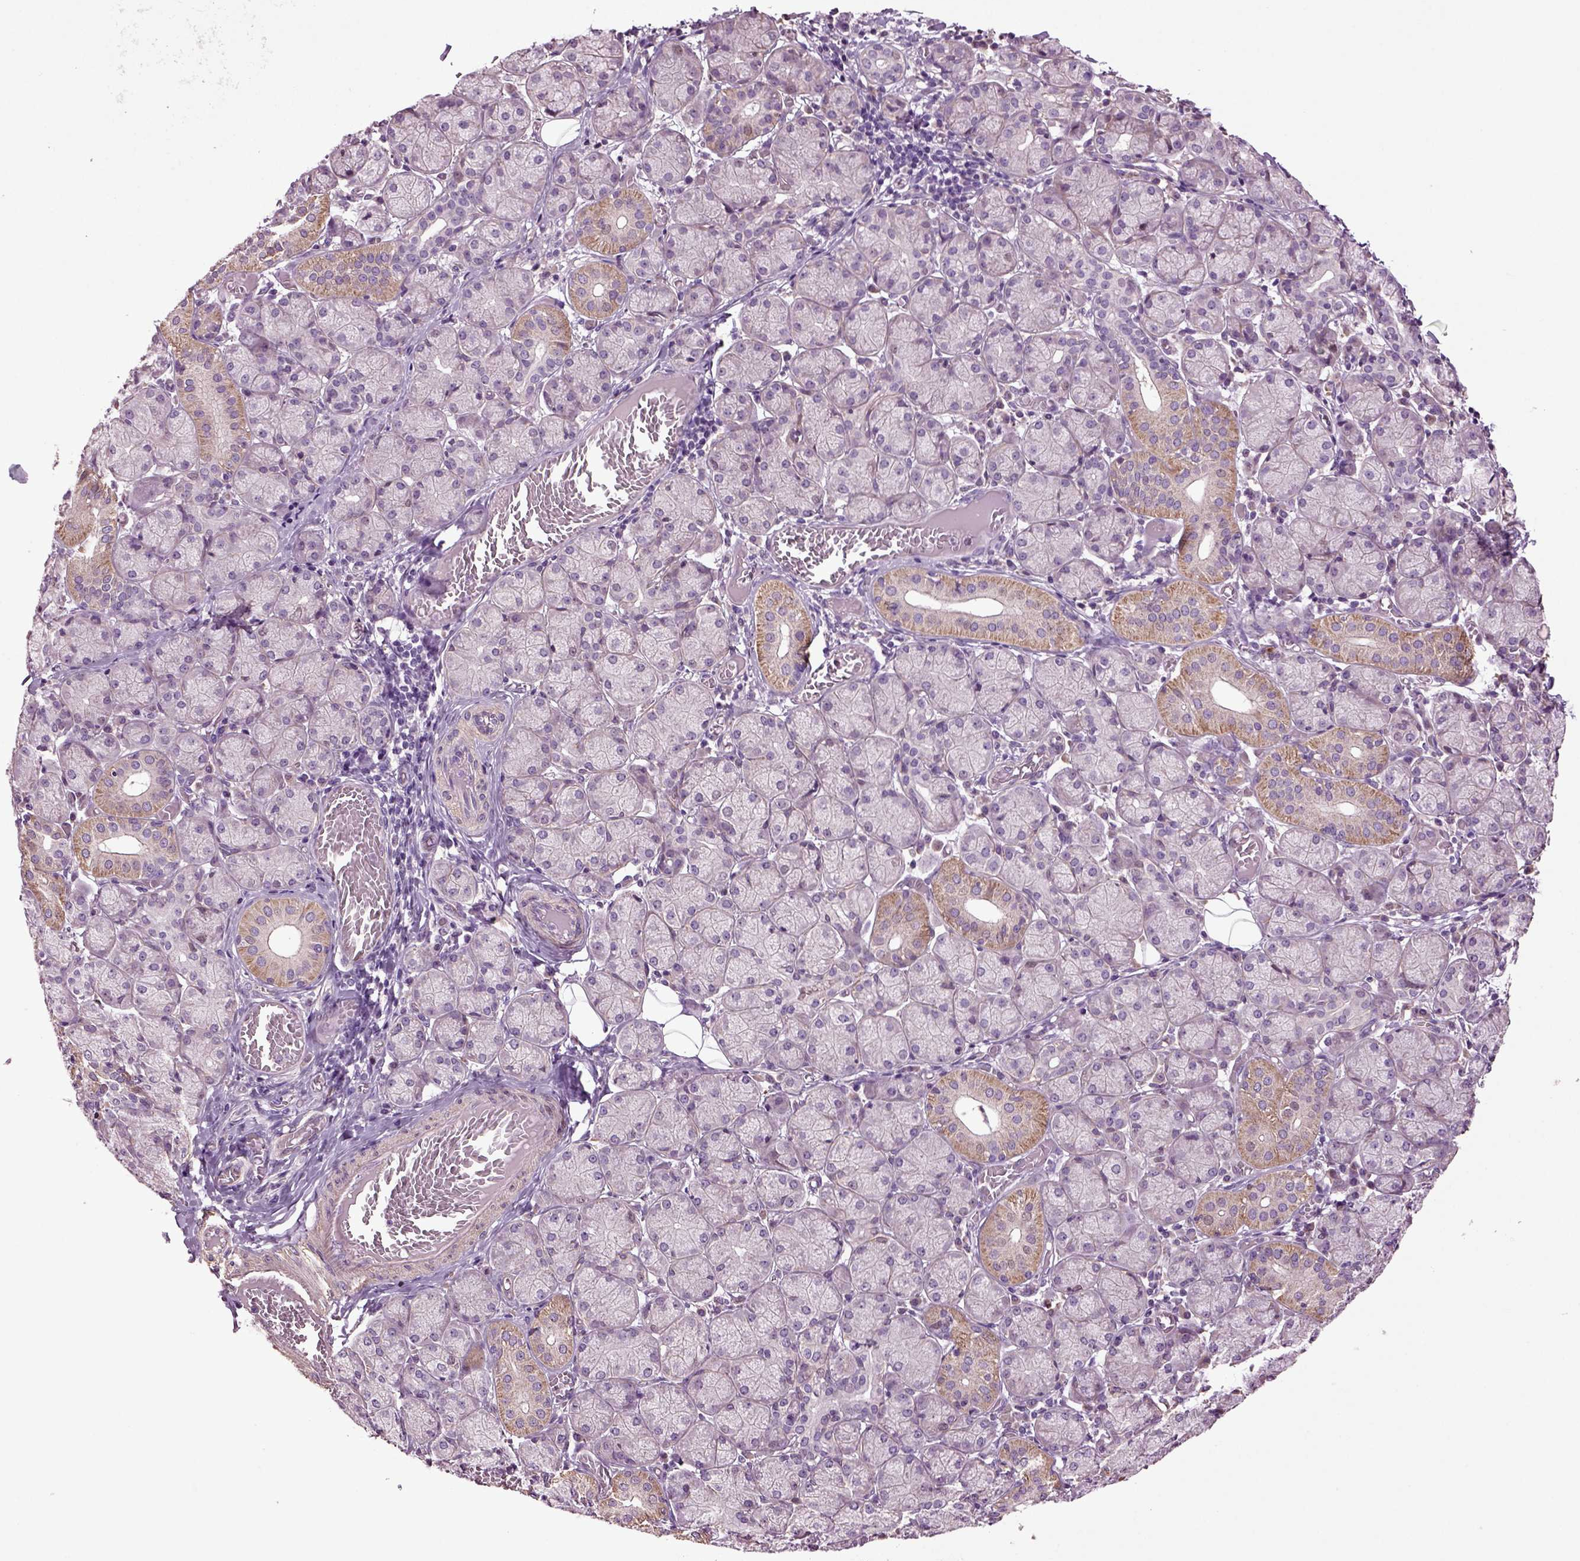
{"staining": {"intensity": "moderate", "quantity": "<25%", "location": "cytoplasmic/membranous"}, "tissue": "salivary gland", "cell_type": "Glandular cells", "image_type": "normal", "snomed": [{"axis": "morphology", "description": "Normal tissue, NOS"}, {"axis": "topography", "description": "Salivary gland"}, {"axis": "topography", "description": "Peripheral nerve tissue"}], "caption": "Immunohistochemical staining of normal human salivary gland displays moderate cytoplasmic/membranous protein expression in approximately <25% of glandular cells.", "gene": "HAGHL", "patient": {"sex": "female", "age": 24}}